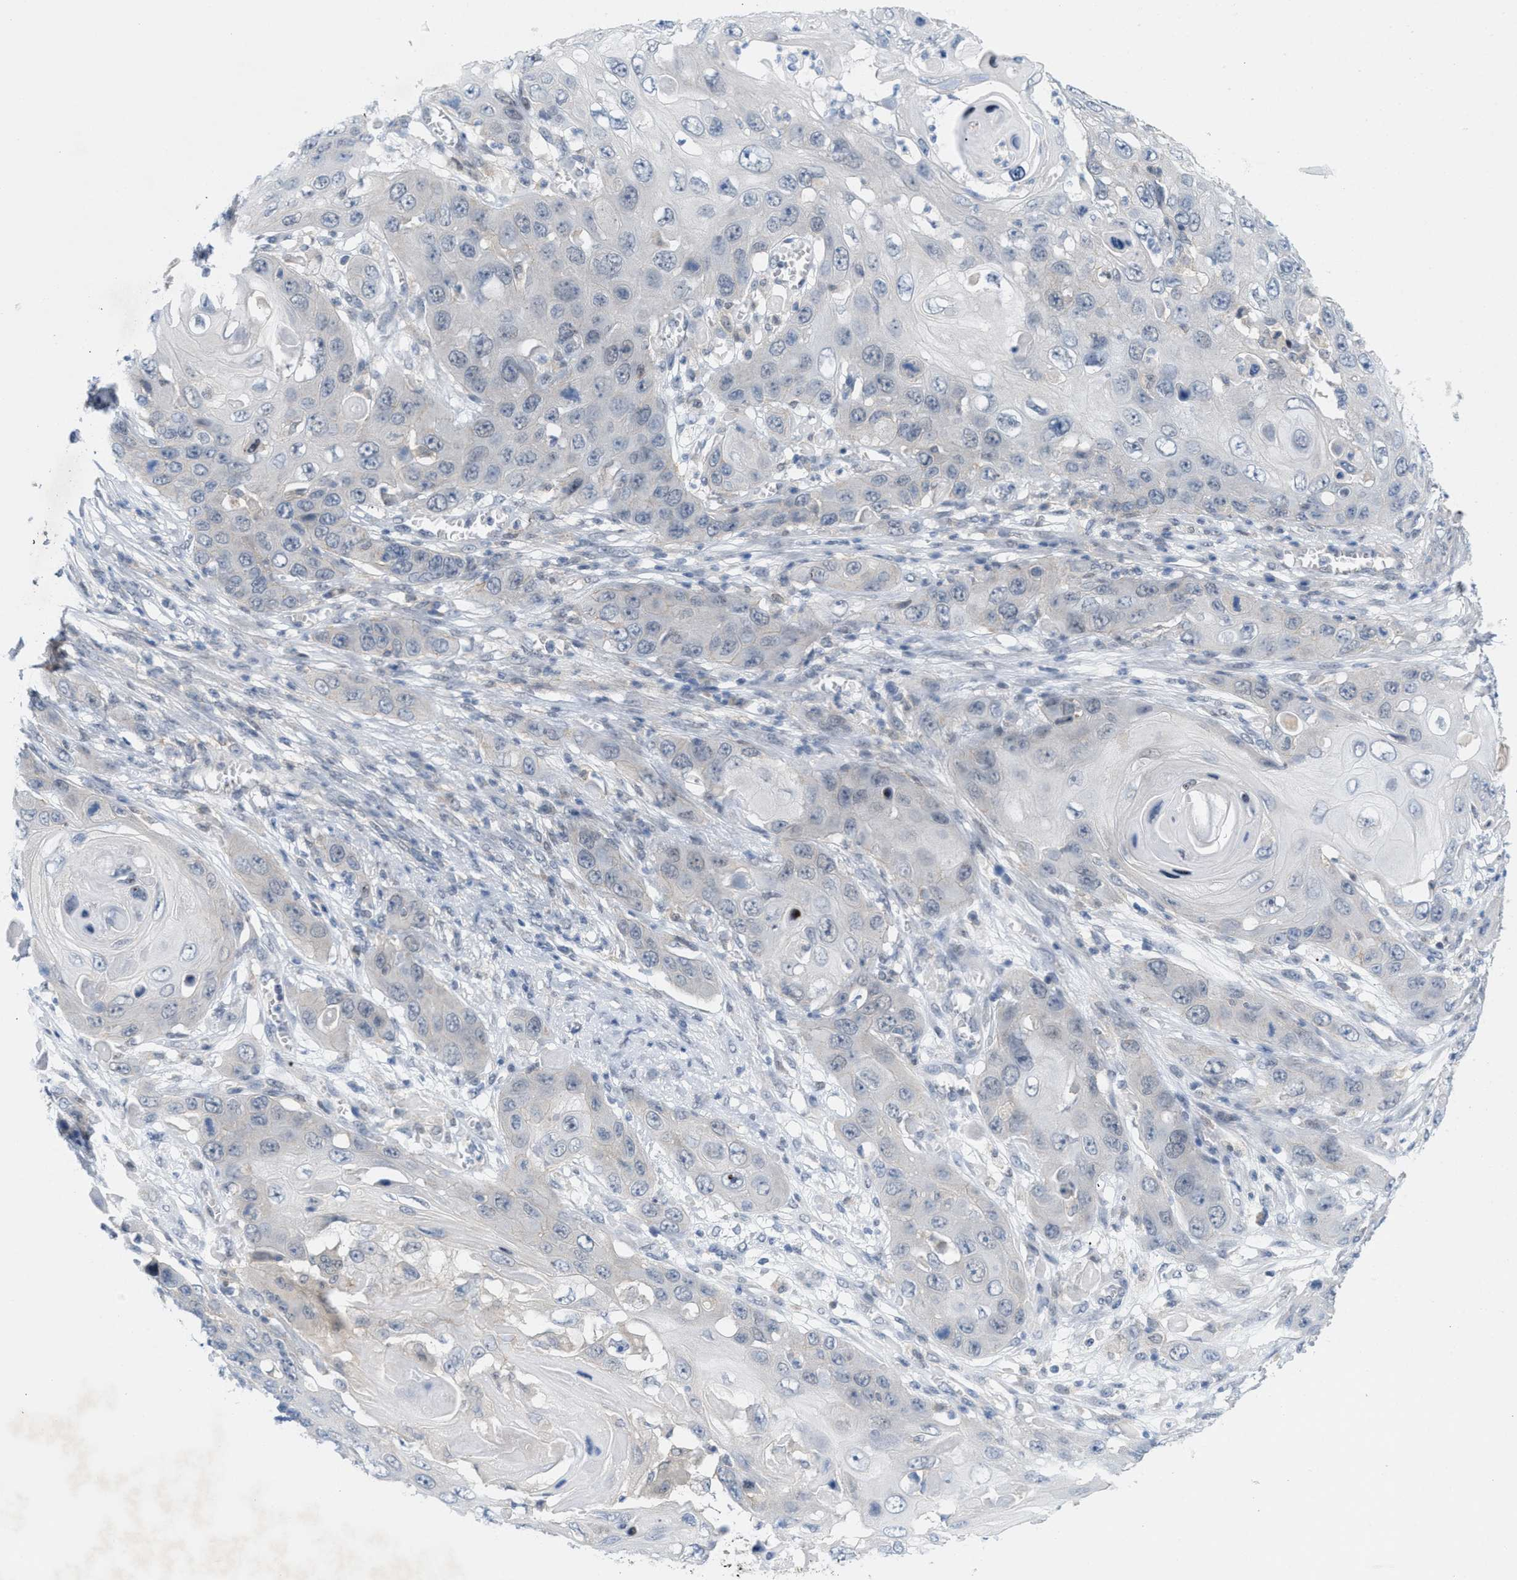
{"staining": {"intensity": "negative", "quantity": "none", "location": "none"}, "tissue": "skin cancer", "cell_type": "Tumor cells", "image_type": "cancer", "snomed": [{"axis": "morphology", "description": "Squamous cell carcinoma, NOS"}, {"axis": "topography", "description": "Skin"}], "caption": "Immunohistochemistry (IHC) histopathology image of human skin cancer (squamous cell carcinoma) stained for a protein (brown), which demonstrates no expression in tumor cells.", "gene": "WIPI2", "patient": {"sex": "male", "age": 55}}